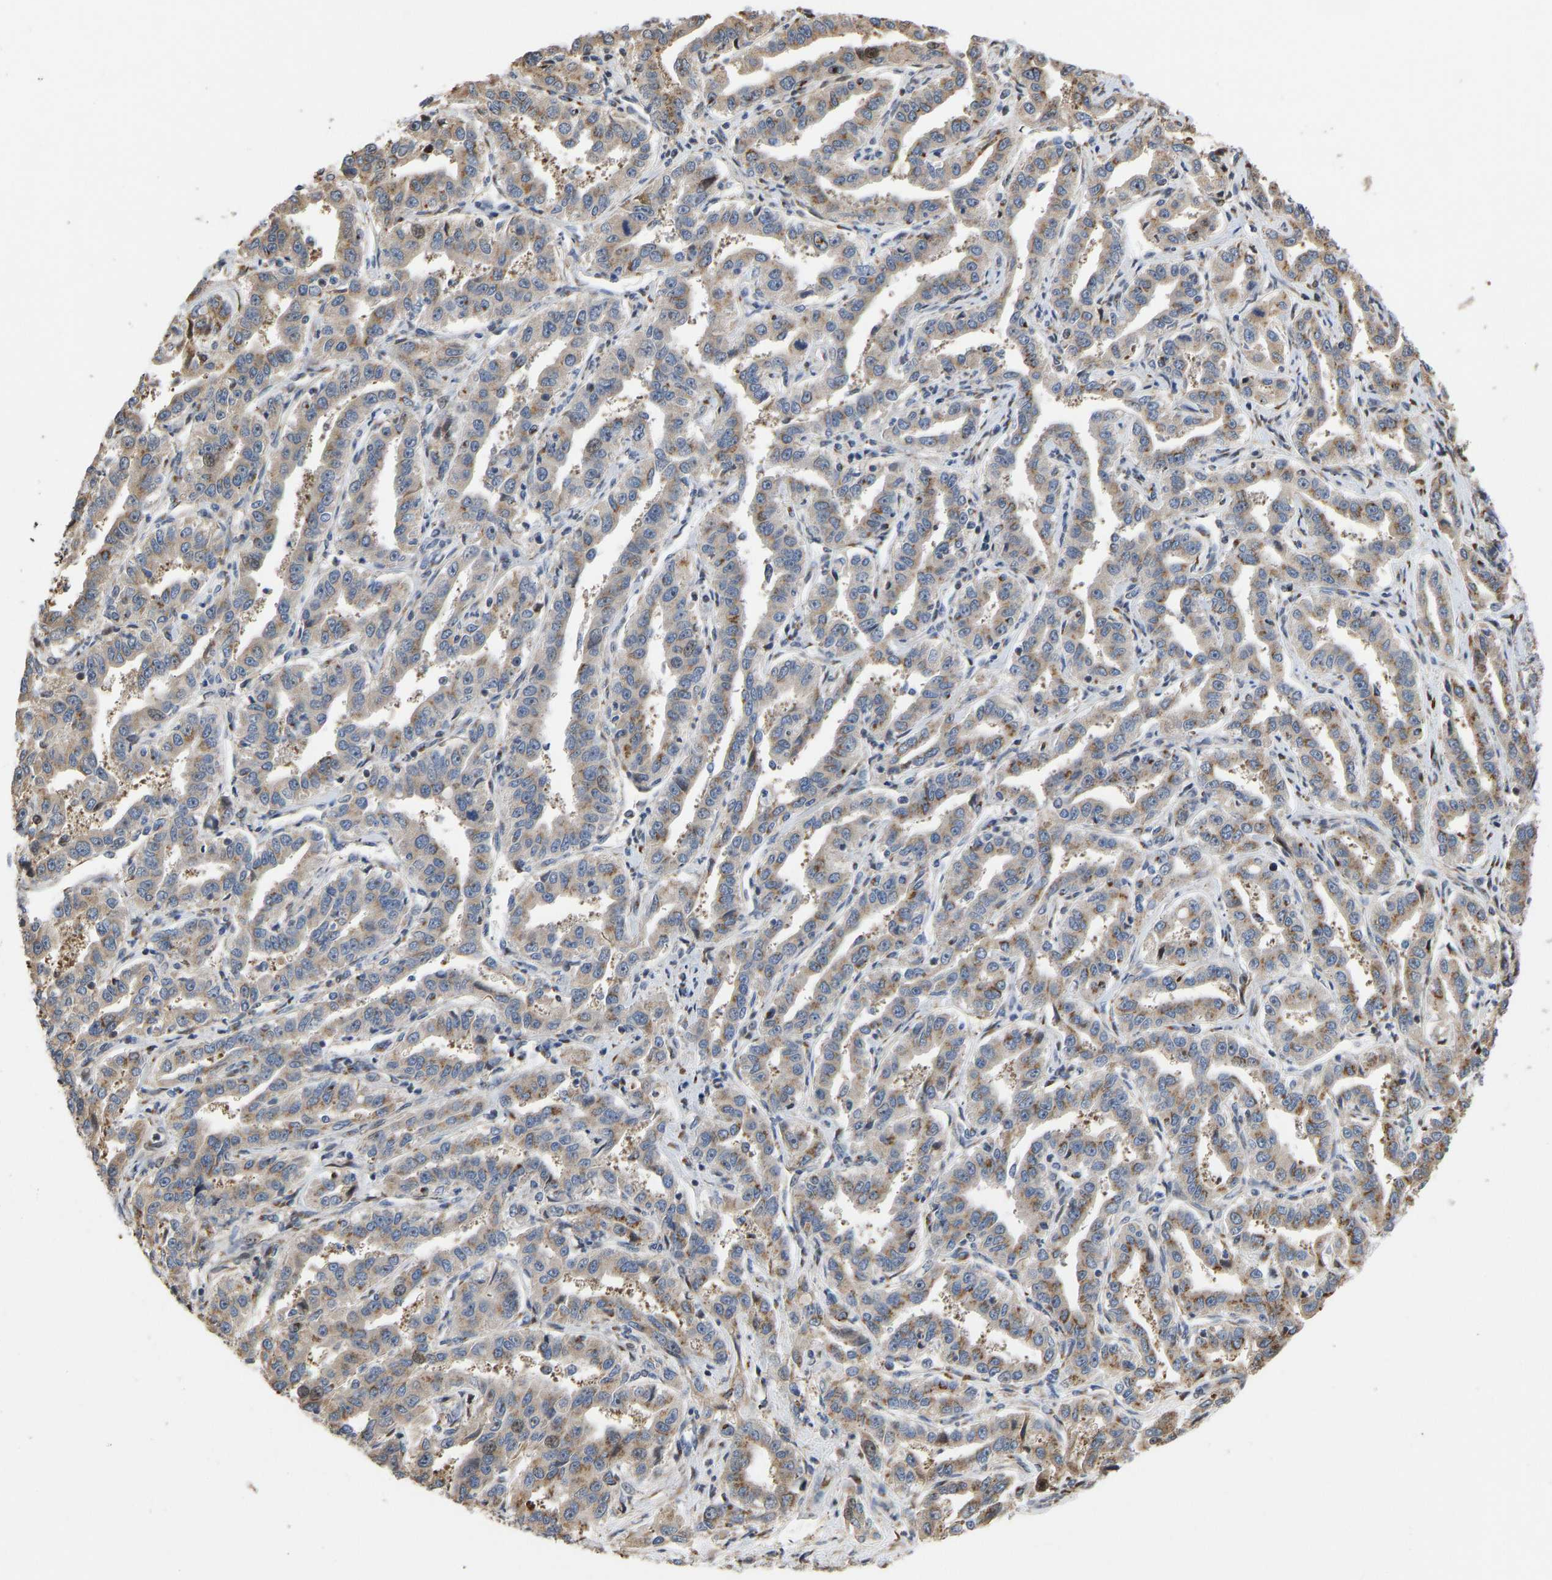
{"staining": {"intensity": "moderate", "quantity": ">75%", "location": "cytoplasmic/membranous"}, "tissue": "liver cancer", "cell_type": "Tumor cells", "image_type": "cancer", "snomed": [{"axis": "morphology", "description": "Cholangiocarcinoma"}, {"axis": "topography", "description": "Liver"}], "caption": "IHC staining of liver cancer (cholangiocarcinoma), which reveals medium levels of moderate cytoplasmic/membranous staining in about >75% of tumor cells indicating moderate cytoplasmic/membranous protein staining. The staining was performed using DAB (3,3'-diaminobenzidine) (brown) for protein detection and nuclei were counterstained in hematoxylin (blue).", "gene": "YIPF4", "patient": {"sex": "male", "age": 59}}